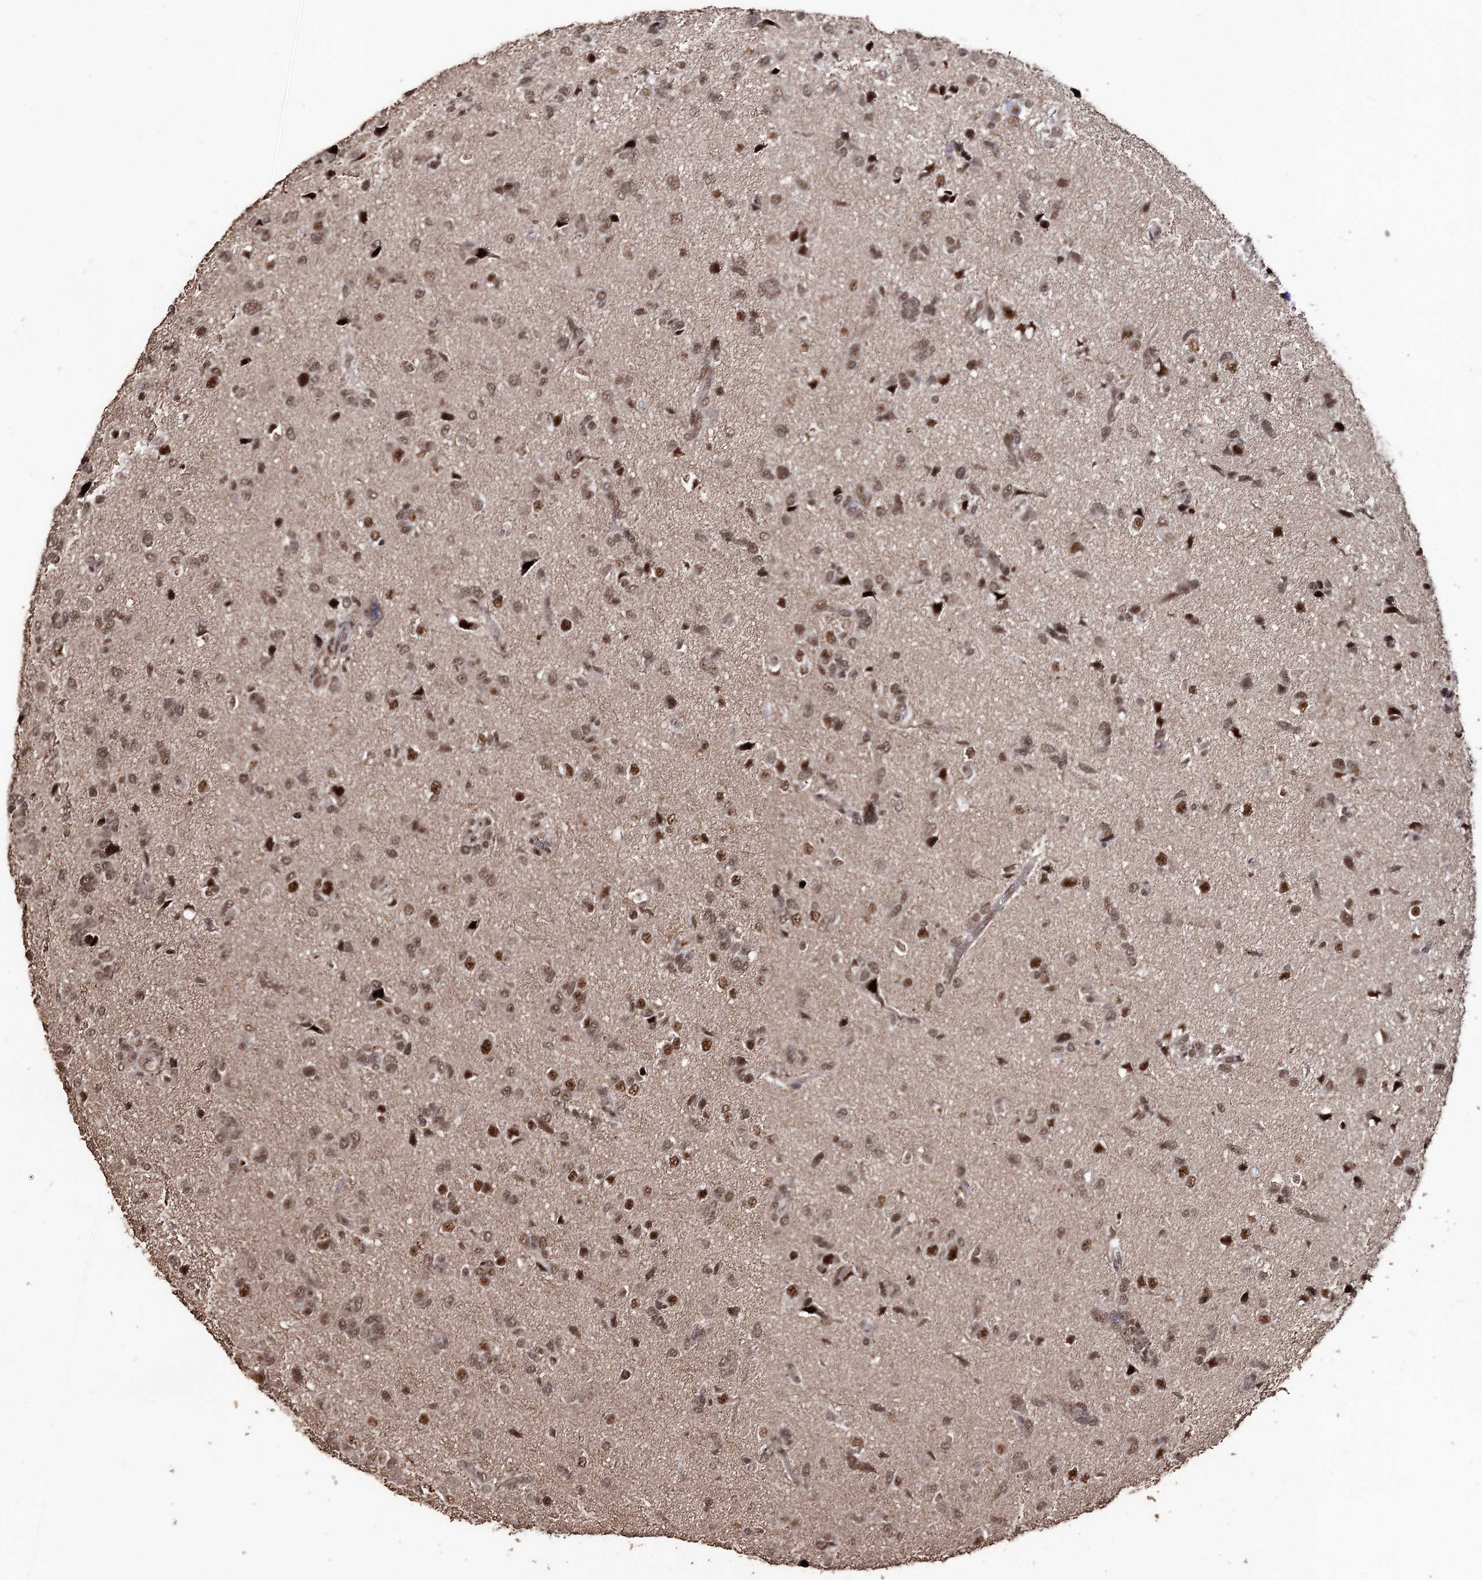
{"staining": {"intensity": "moderate", "quantity": ">75%", "location": "nuclear"}, "tissue": "glioma", "cell_type": "Tumor cells", "image_type": "cancer", "snomed": [{"axis": "morphology", "description": "Glioma, malignant, High grade"}, {"axis": "topography", "description": "Brain"}], "caption": "High-magnification brightfield microscopy of glioma stained with DAB (3,3'-diaminobenzidine) (brown) and counterstained with hematoxylin (blue). tumor cells exhibit moderate nuclear staining is present in approximately>75% of cells.", "gene": "U2SURP", "patient": {"sex": "female", "age": 59}}